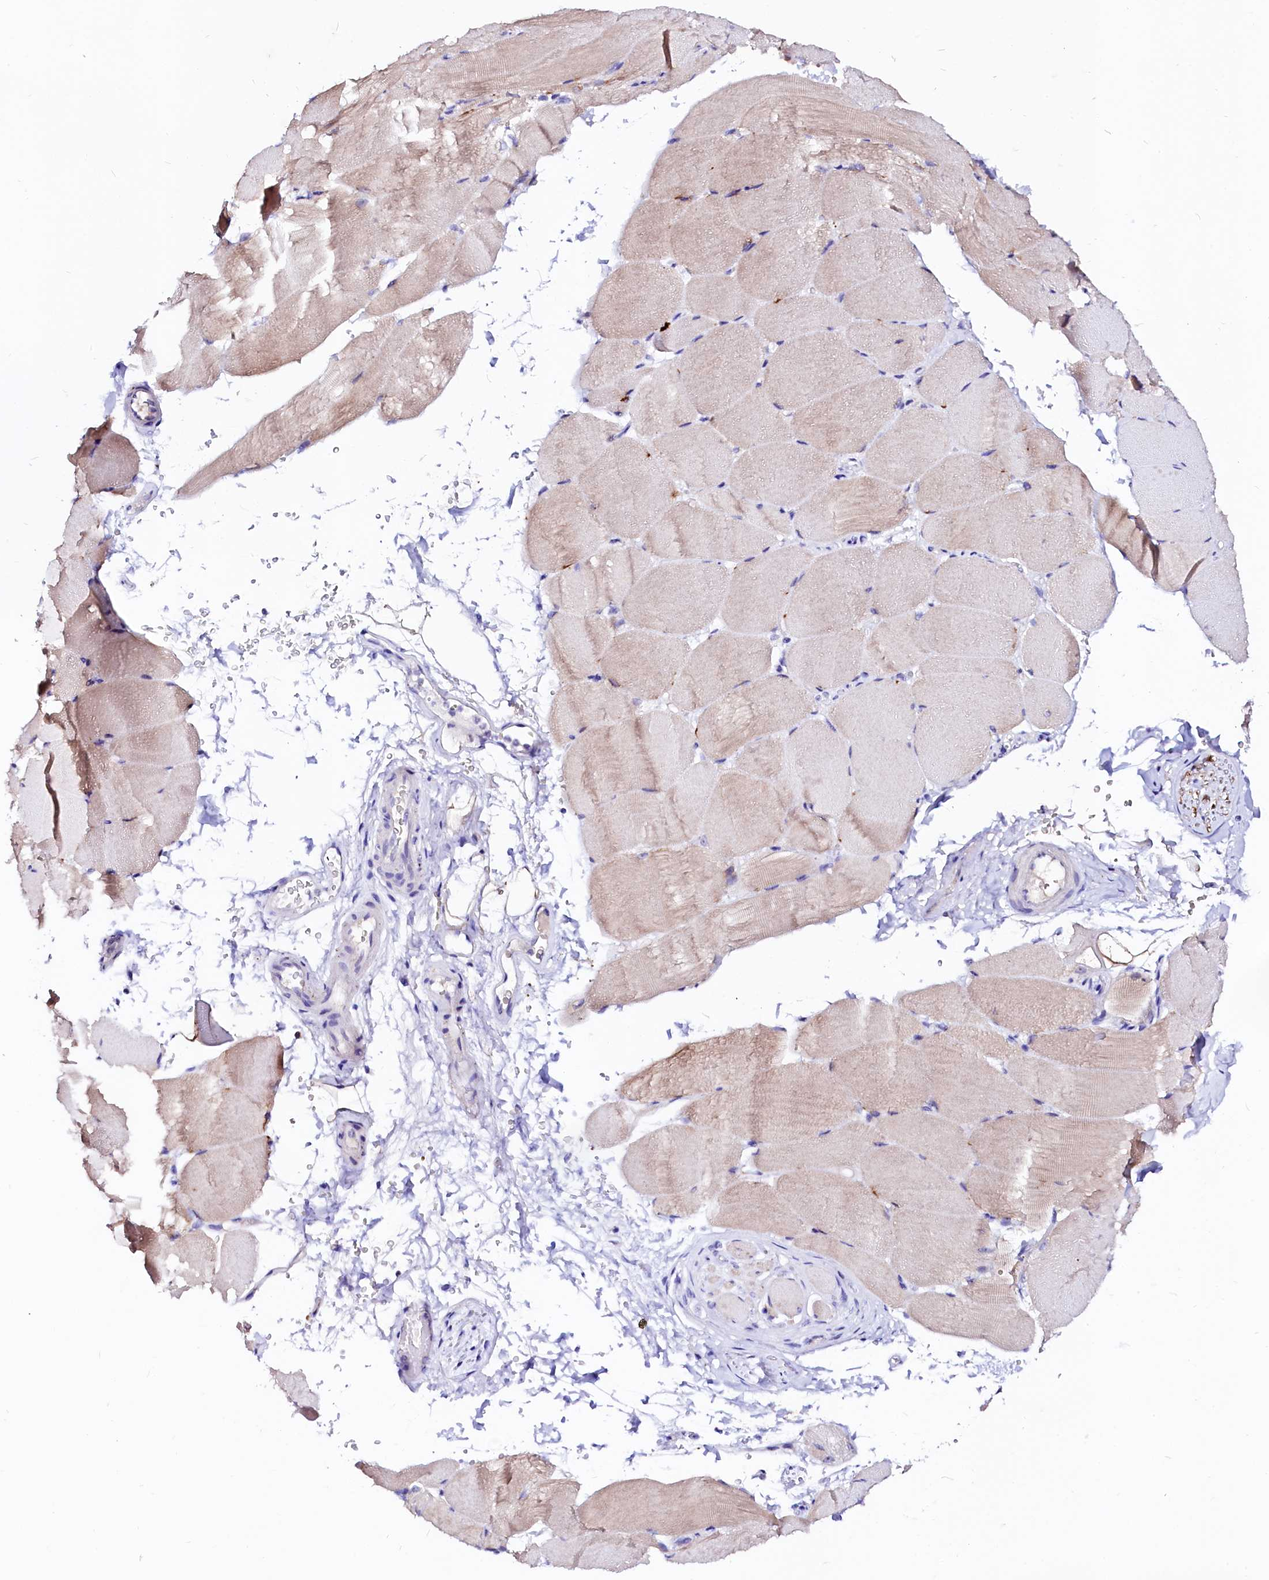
{"staining": {"intensity": "weak", "quantity": "25%-75%", "location": "cytoplasmic/membranous"}, "tissue": "skeletal muscle", "cell_type": "Myocytes", "image_type": "normal", "snomed": [{"axis": "morphology", "description": "Normal tissue, NOS"}, {"axis": "topography", "description": "Skeletal muscle"}, {"axis": "topography", "description": "Parathyroid gland"}], "caption": "Weak cytoplasmic/membranous staining is appreciated in about 25%-75% of myocytes in benign skeletal muscle.", "gene": "BTBD16", "patient": {"sex": "female", "age": 37}}